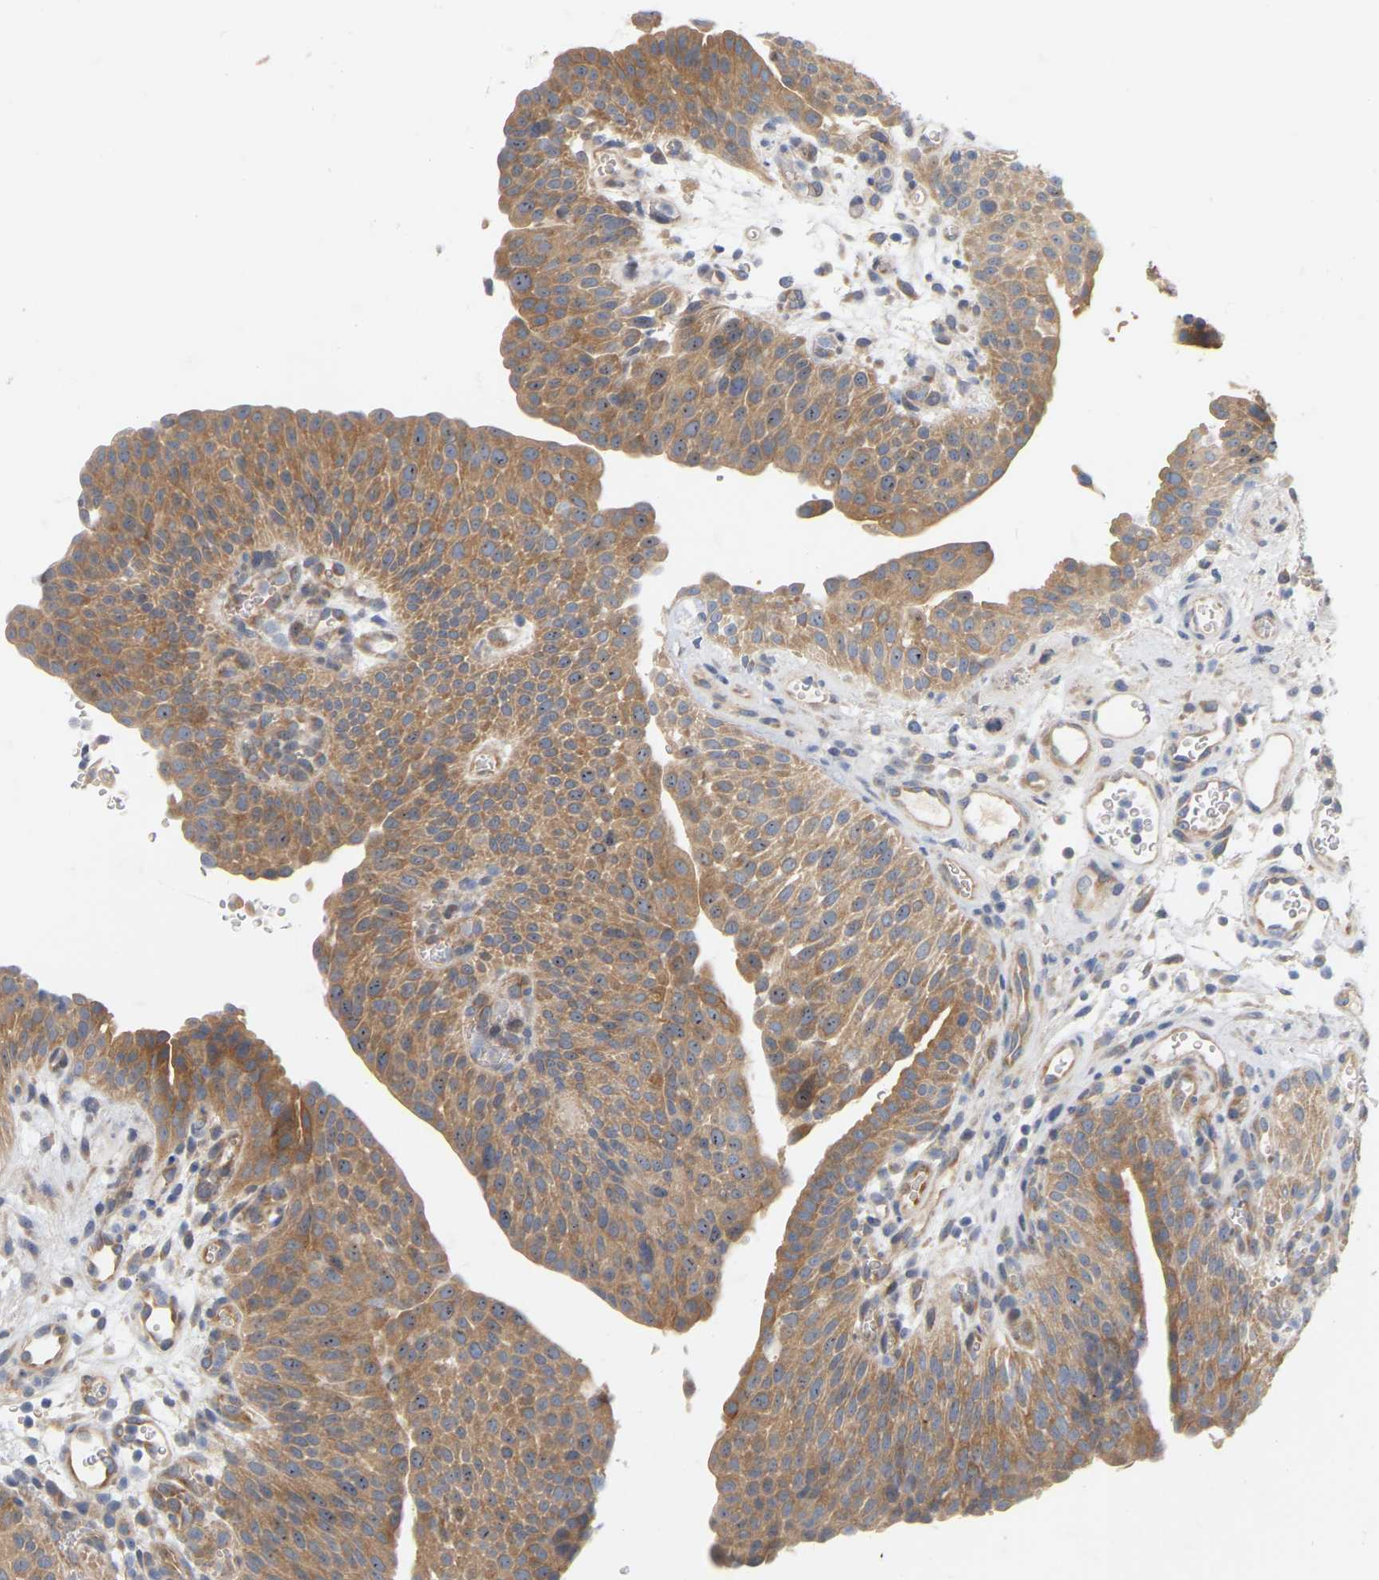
{"staining": {"intensity": "moderate", "quantity": ">75%", "location": "cytoplasmic/membranous,nuclear"}, "tissue": "urothelial cancer", "cell_type": "Tumor cells", "image_type": "cancer", "snomed": [{"axis": "morphology", "description": "Urothelial carcinoma, Low grade"}, {"axis": "morphology", "description": "Urothelial carcinoma, High grade"}, {"axis": "topography", "description": "Urinary bladder"}], "caption": "Immunohistochemical staining of human urothelial cancer shows medium levels of moderate cytoplasmic/membranous and nuclear protein positivity in about >75% of tumor cells.", "gene": "MINDY4", "patient": {"sex": "male", "age": 35}}